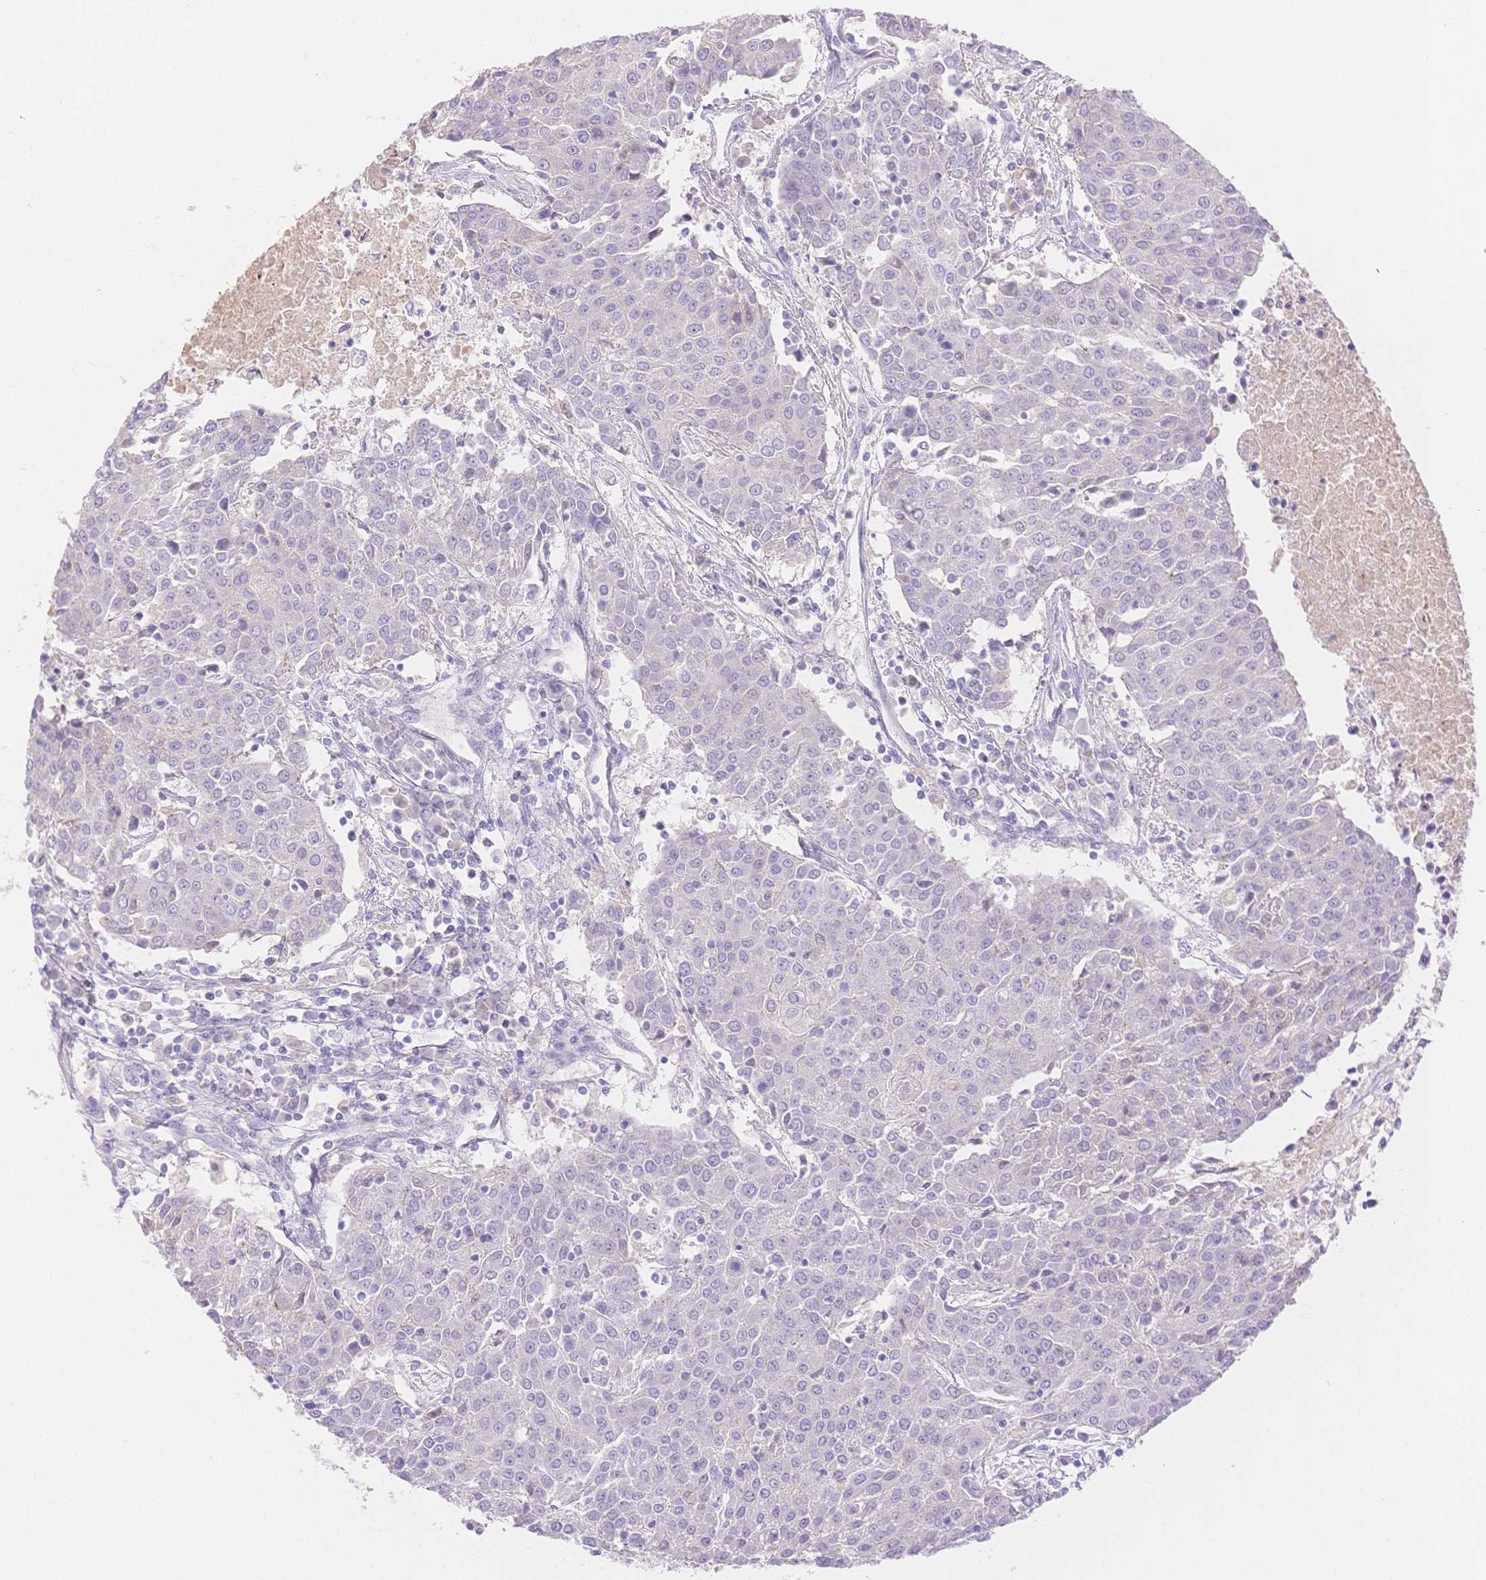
{"staining": {"intensity": "negative", "quantity": "none", "location": "none"}, "tissue": "urothelial cancer", "cell_type": "Tumor cells", "image_type": "cancer", "snomed": [{"axis": "morphology", "description": "Urothelial carcinoma, High grade"}, {"axis": "topography", "description": "Urinary bladder"}], "caption": "High power microscopy histopathology image of an immunohistochemistry image of urothelial carcinoma (high-grade), revealing no significant expression in tumor cells.", "gene": "WDR54", "patient": {"sex": "female", "age": 85}}